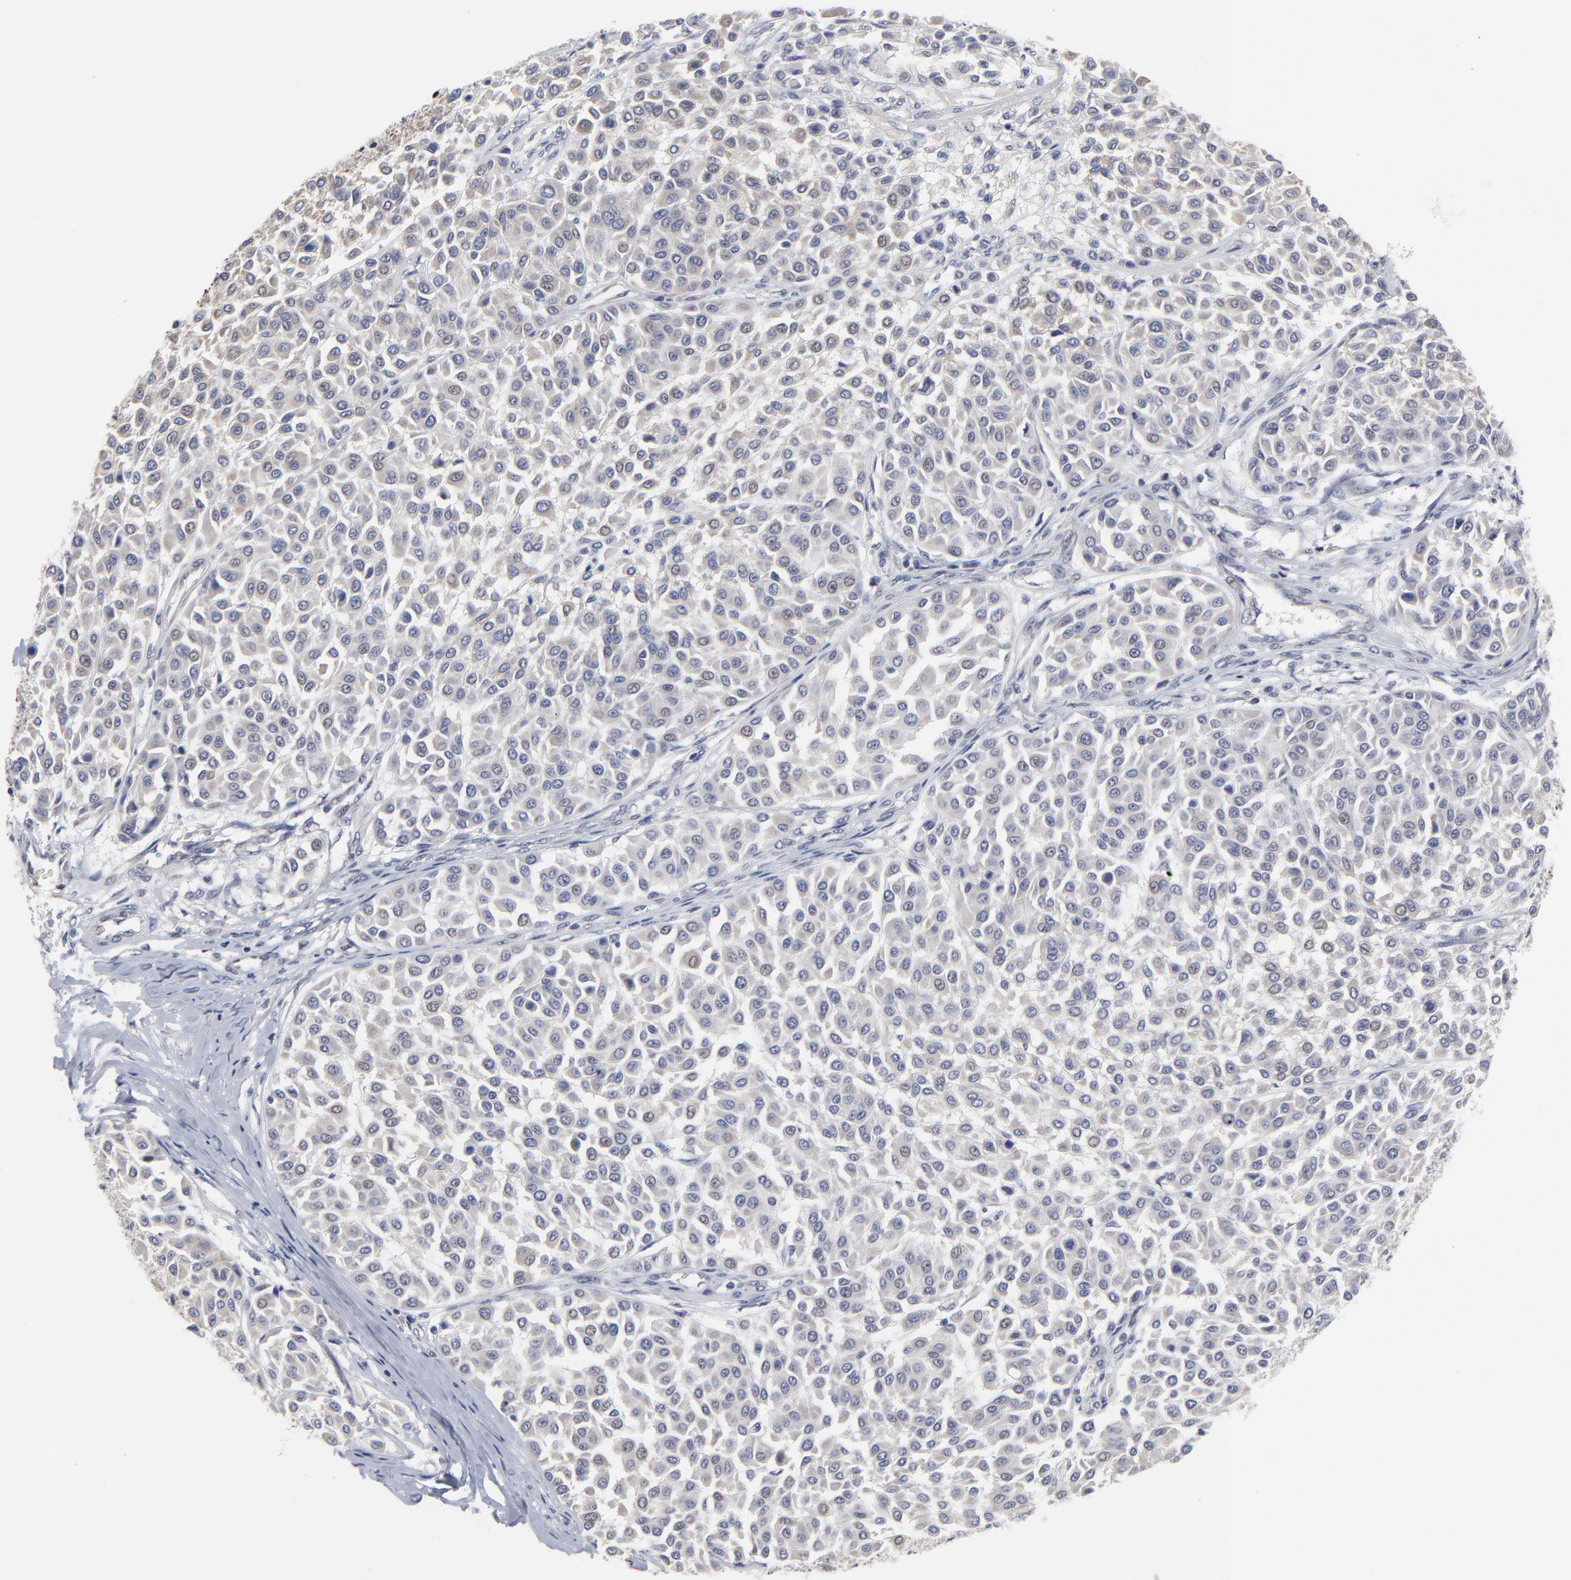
{"staining": {"intensity": "negative", "quantity": "none", "location": "none"}, "tissue": "melanoma", "cell_type": "Tumor cells", "image_type": "cancer", "snomed": [{"axis": "morphology", "description": "Malignant melanoma, Metastatic site"}, {"axis": "topography", "description": "Soft tissue"}], "caption": "This is a photomicrograph of immunohistochemistry staining of malignant melanoma (metastatic site), which shows no expression in tumor cells.", "gene": "MAGEA10", "patient": {"sex": "male", "age": 41}}